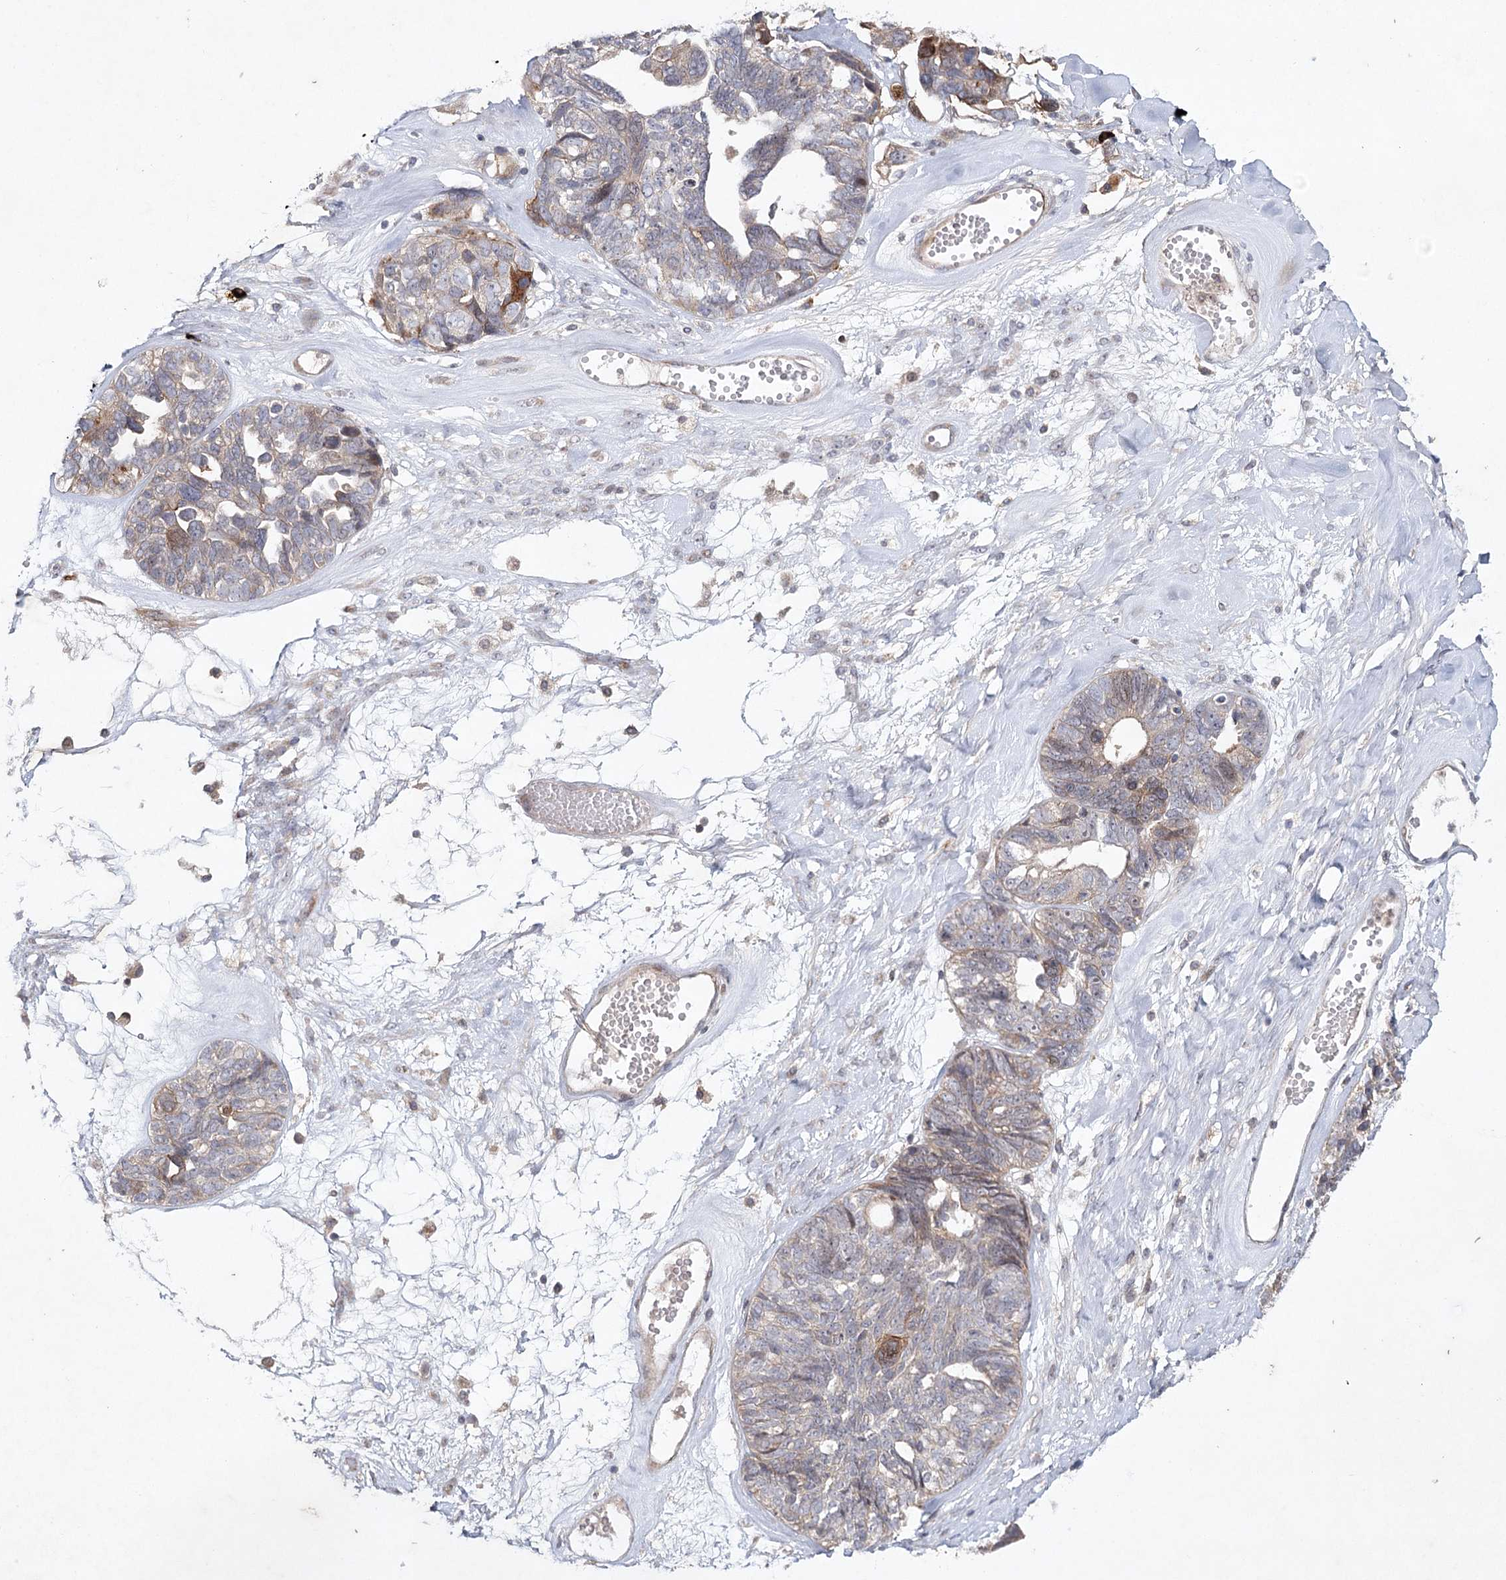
{"staining": {"intensity": "moderate", "quantity": "<25%", "location": "cytoplasmic/membranous"}, "tissue": "ovarian cancer", "cell_type": "Tumor cells", "image_type": "cancer", "snomed": [{"axis": "morphology", "description": "Cystadenocarcinoma, serous, NOS"}, {"axis": "topography", "description": "Ovary"}], "caption": "The histopathology image demonstrates staining of ovarian cancer, revealing moderate cytoplasmic/membranous protein staining (brown color) within tumor cells. The protein of interest is stained brown, and the nuclei are stained in blue (DAB (3,3'-diaminobenzidine) IHC with brightfield microscopy, high magnification).", "gene": "MAP3K13", "patient": {"sex": "female", "age": 79}}